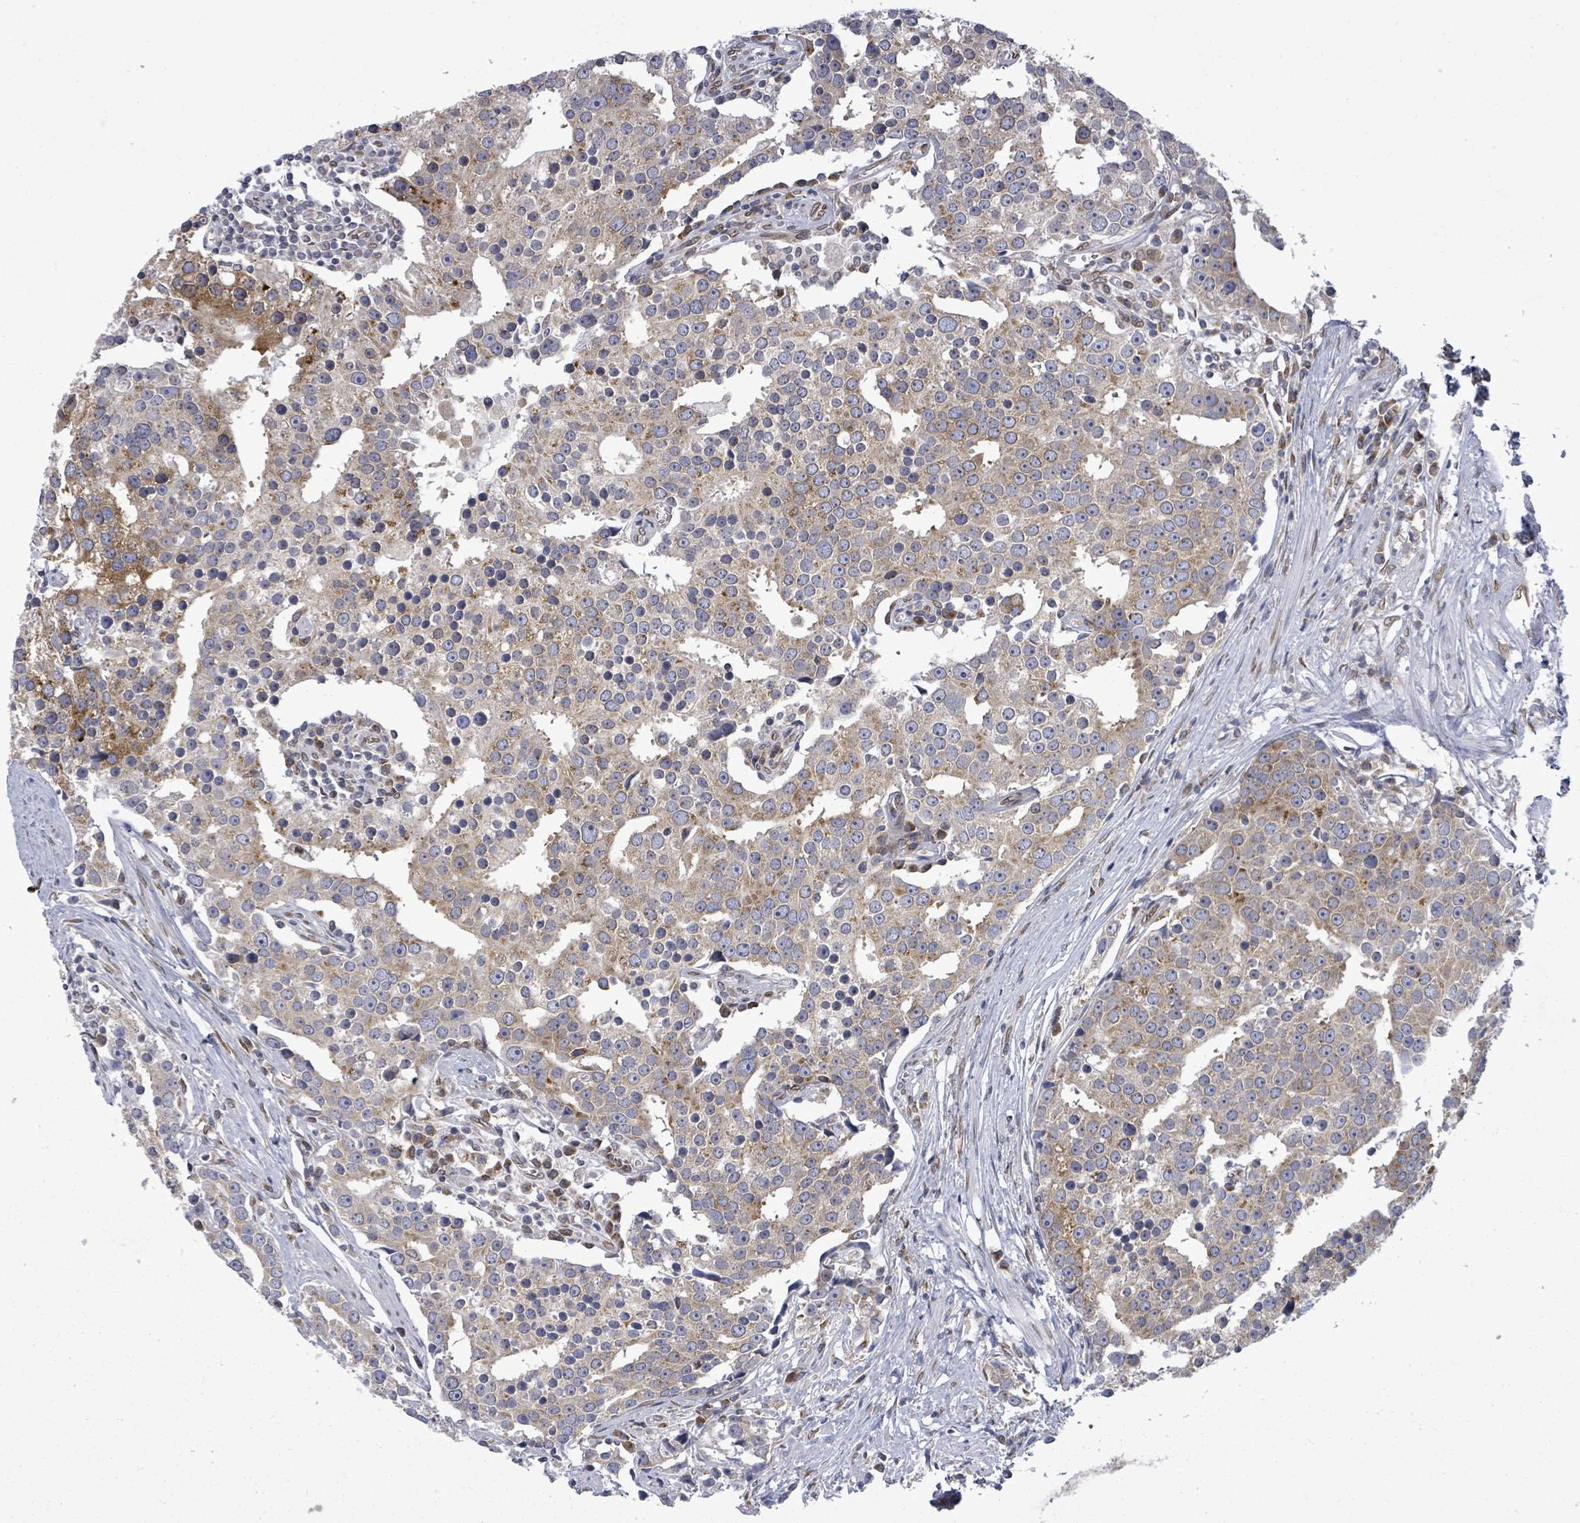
{"staining": {"intensity": "moderate", "quantity": "25%-75%", "location": "cytoplasmic/membranous"}, "tissue": "prostate cancer", "cell_type": "Tumor cells", "image_type": "cancer", "snomed": [{"axis": "morphology", "description": "Adenocarcinoma, High grade"}, {"axis": "topography", "description": "Prostate"}], "caption": "Brown immunohistochemical staining in prostate adenocarcinoma (high-grade) reveals moderate cytoplasmic/membranous expression in approximately 25%-75% of tumor cells. (IHC, brightfield microscopy, high magnification).", "gene": "ARFGAP1", "patient": {"sex": "male", "age": 71}}